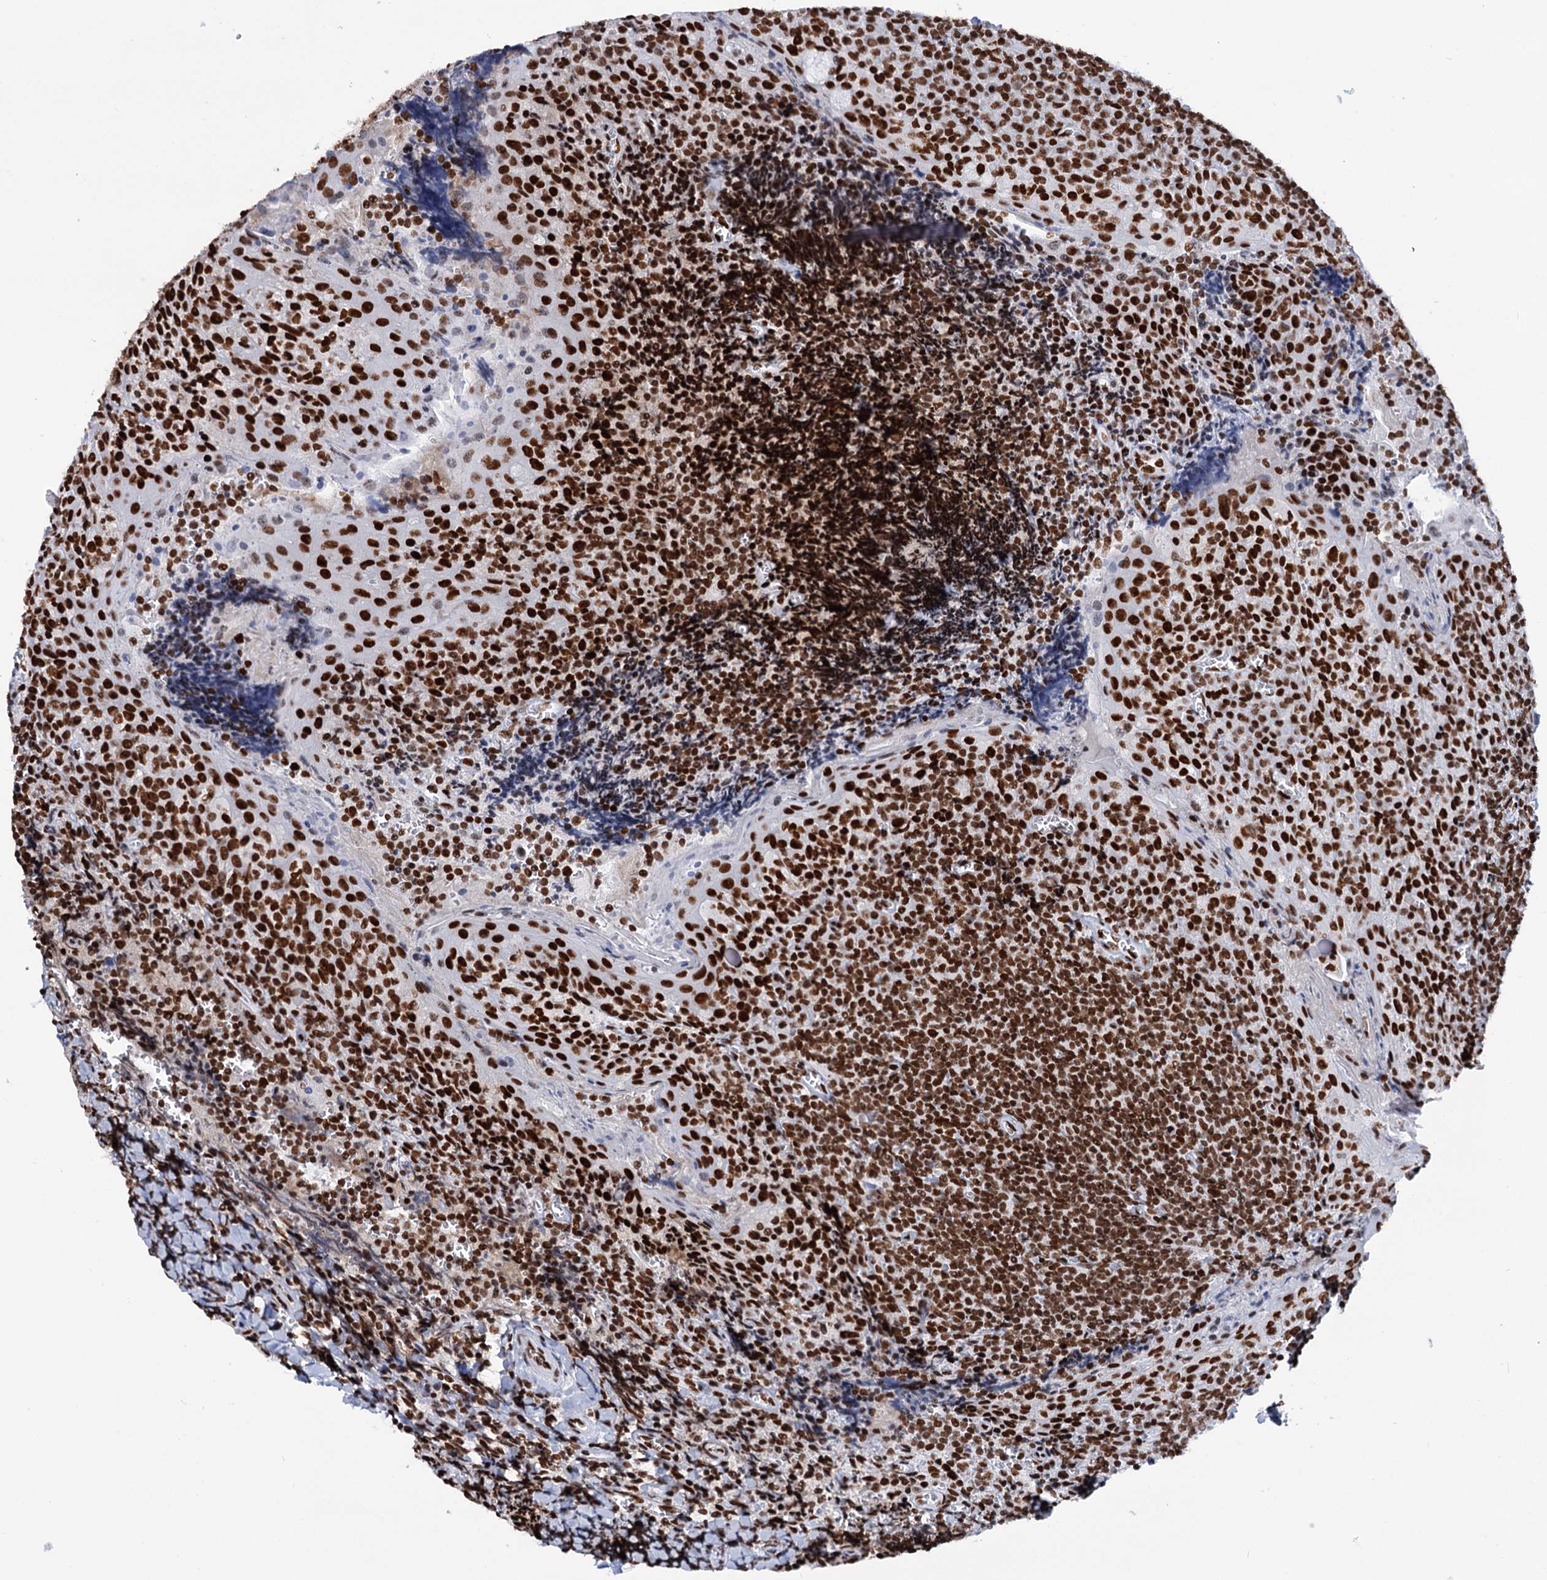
{"staining": {"intensity": "strong", "quantity": ">75%", "location": "nuclear"}, "tissue": "tonsil", "cell_type": "Germinal center cells", "image_type": "normal", "snomed": [{"axis": "morphology", "description": "Normal tissue, NOS"}, {"axis": "topography", "description": "Tonsil"}], "caption": "Protein expression analysis of benign human tonsil reveals strong nuclear positivity in about >75% of germinal center cells. (DAB (3,3'-diaminobenzidine) IHC, brown staining for protein, blue staining for nuclei).", "gene": "MATR3", "patient": {"sex": "male", "age": 27}}